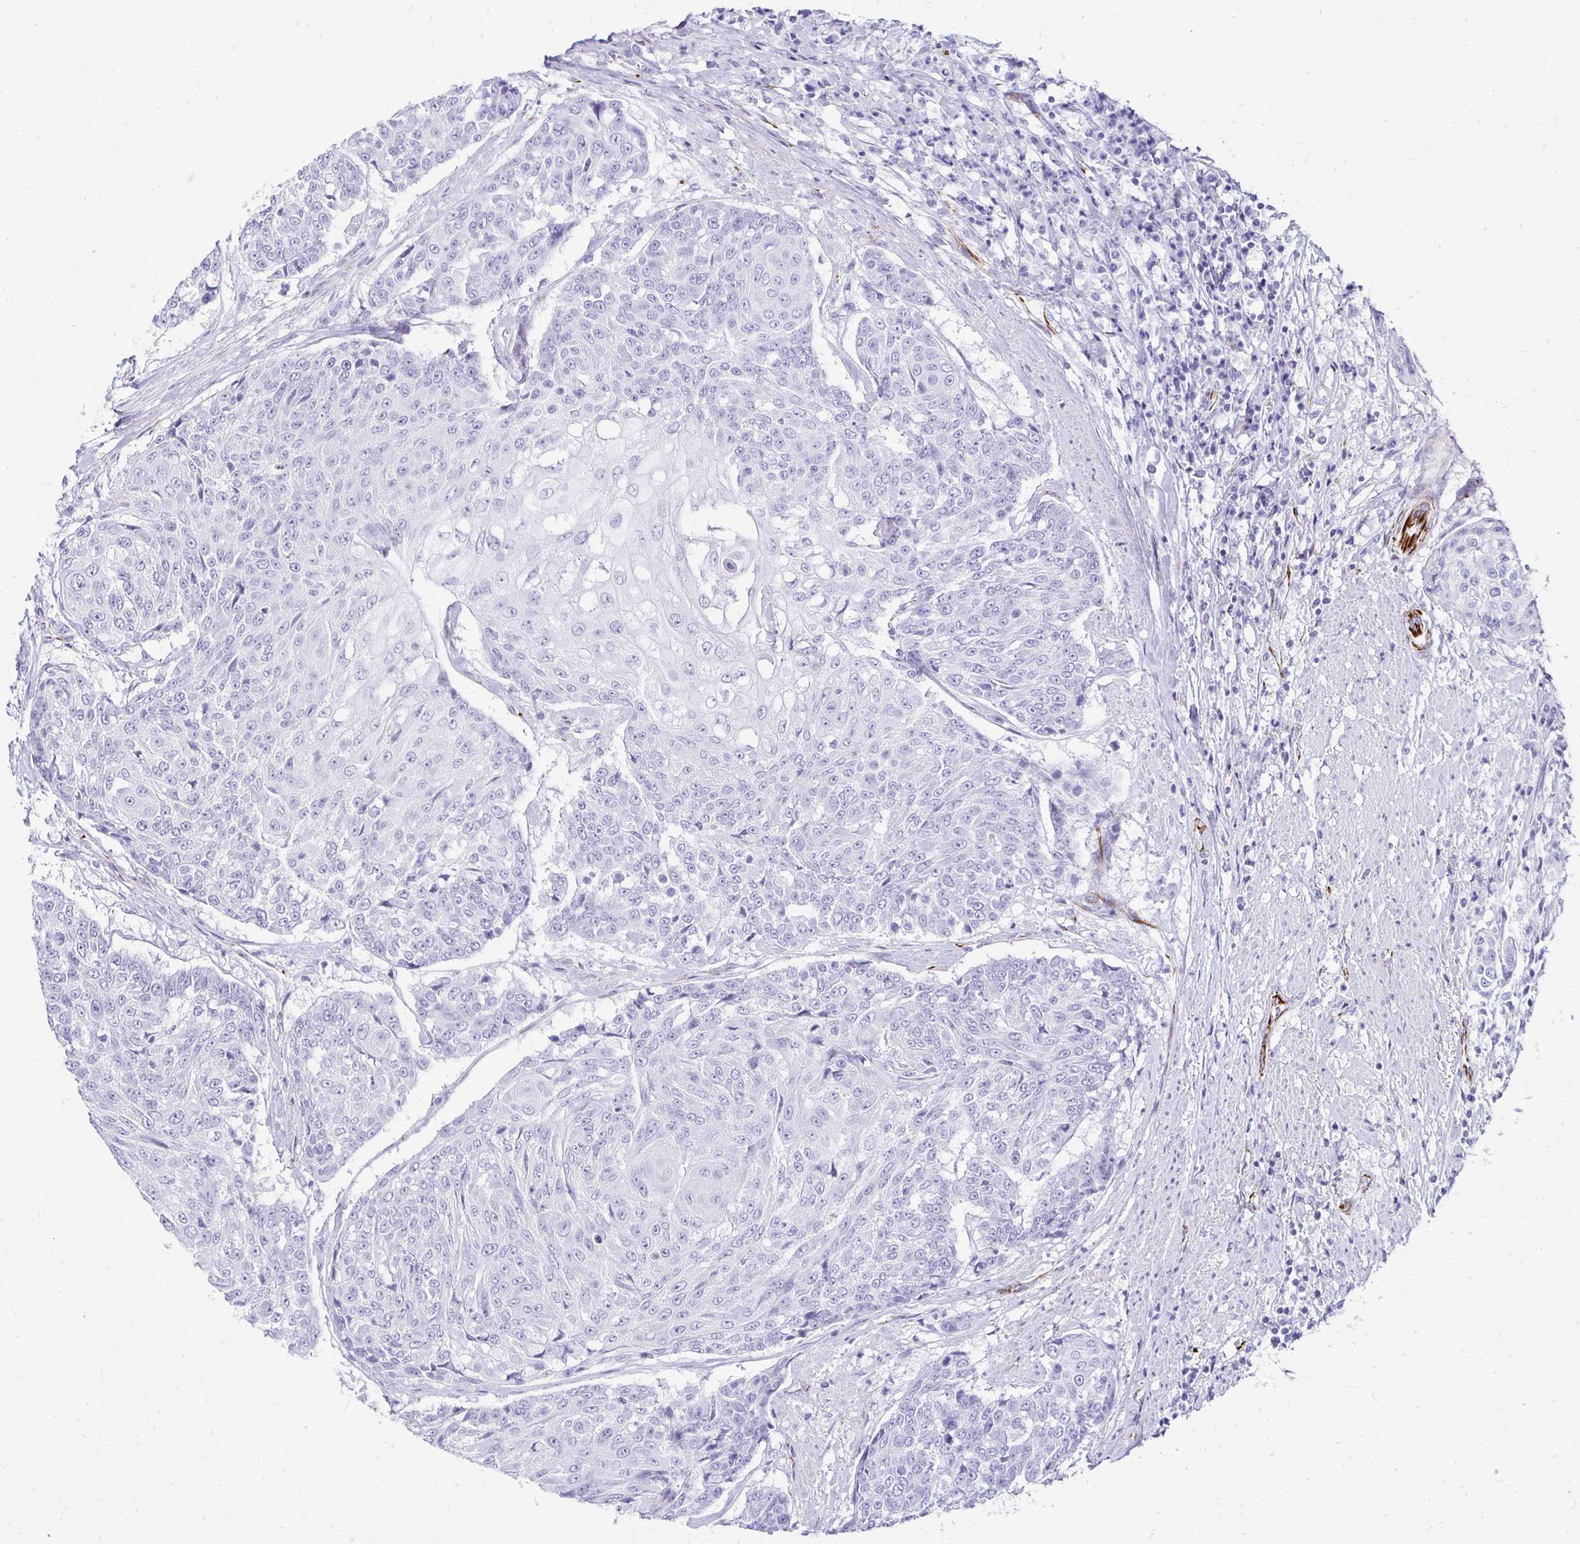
{"staining": {"intensity": "negative", "quantity": "none", "location": "none"}, "tissue": "urothelial cancer", "cell_type": "Tumor cells", "image_type": "cancer", "snomed": [{"axis": "morphology", "description": "Urothelial carcinoma, High grade"}, {"axis": "topography", "description": "Urinary bladder"}], "caption": "A histopathology image of human high-grade urothelial carcinoma is negative for staining in tumor cells.", "gene": "TMEM54", "patient": {"sex": "female", "age": 63}}